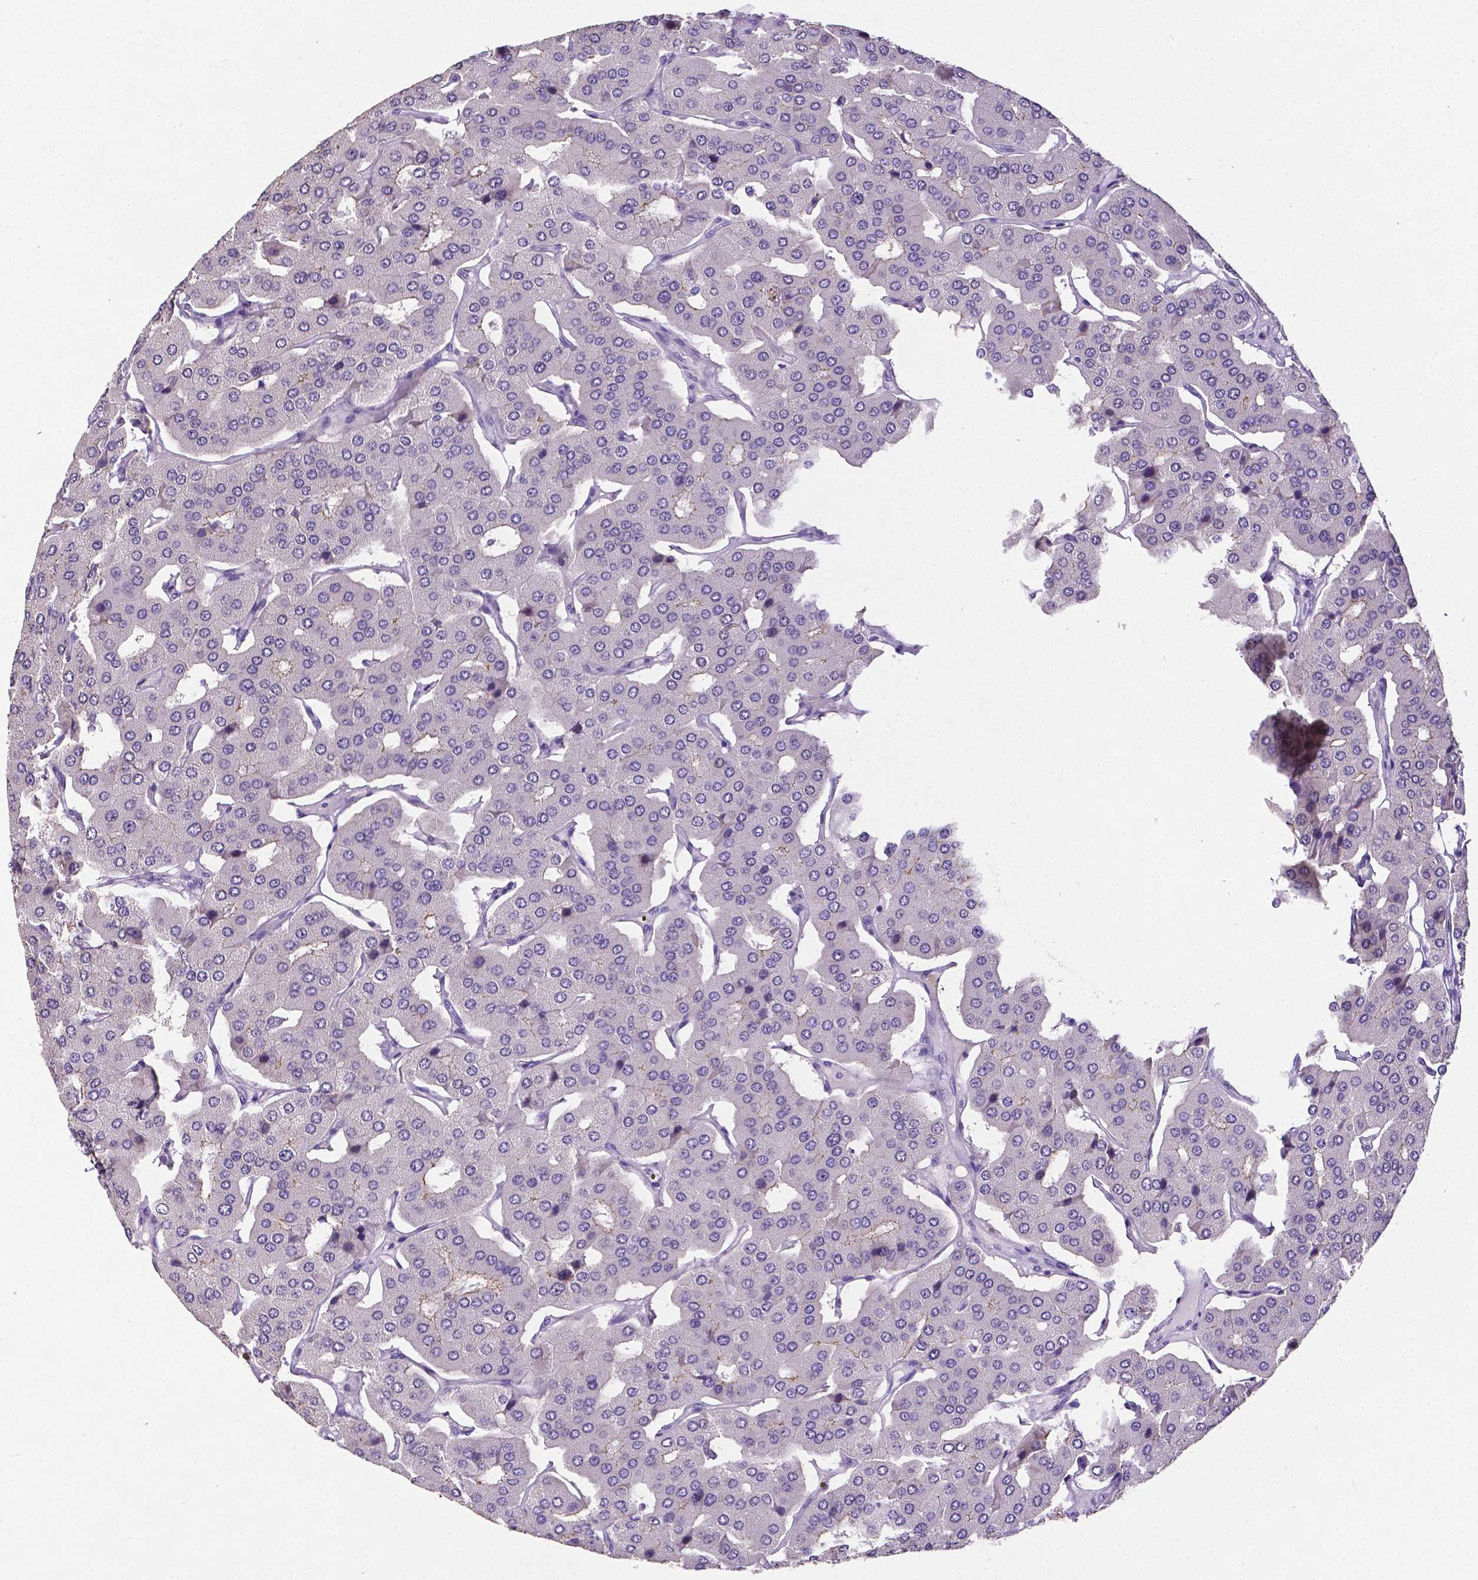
{"staining": {"intensity": "negative", "quantity": "none", "location": "none"}, "tissue": "parathyroid gland", "cell_type": "Glandular cells", "image_type": "normal", "snomed": [{"axis": "morphology", "description": "Normal tissue, NOS"}, {"axis": "morphology", "description": "Adenoma, NOS"}, {"axis": "topography", "description": "Parathyroid gland"}], "caption": "Photomicrograph shows no protein positivity in glandular cells of normal parathyroid gland. Brightfield microscopy of immunohistochemistry stained with DAB (brown) and hematoxylin (blue), captured at high magnification.", "gene": "OCLN", "patient": {"sex": "female", "age": 86}}